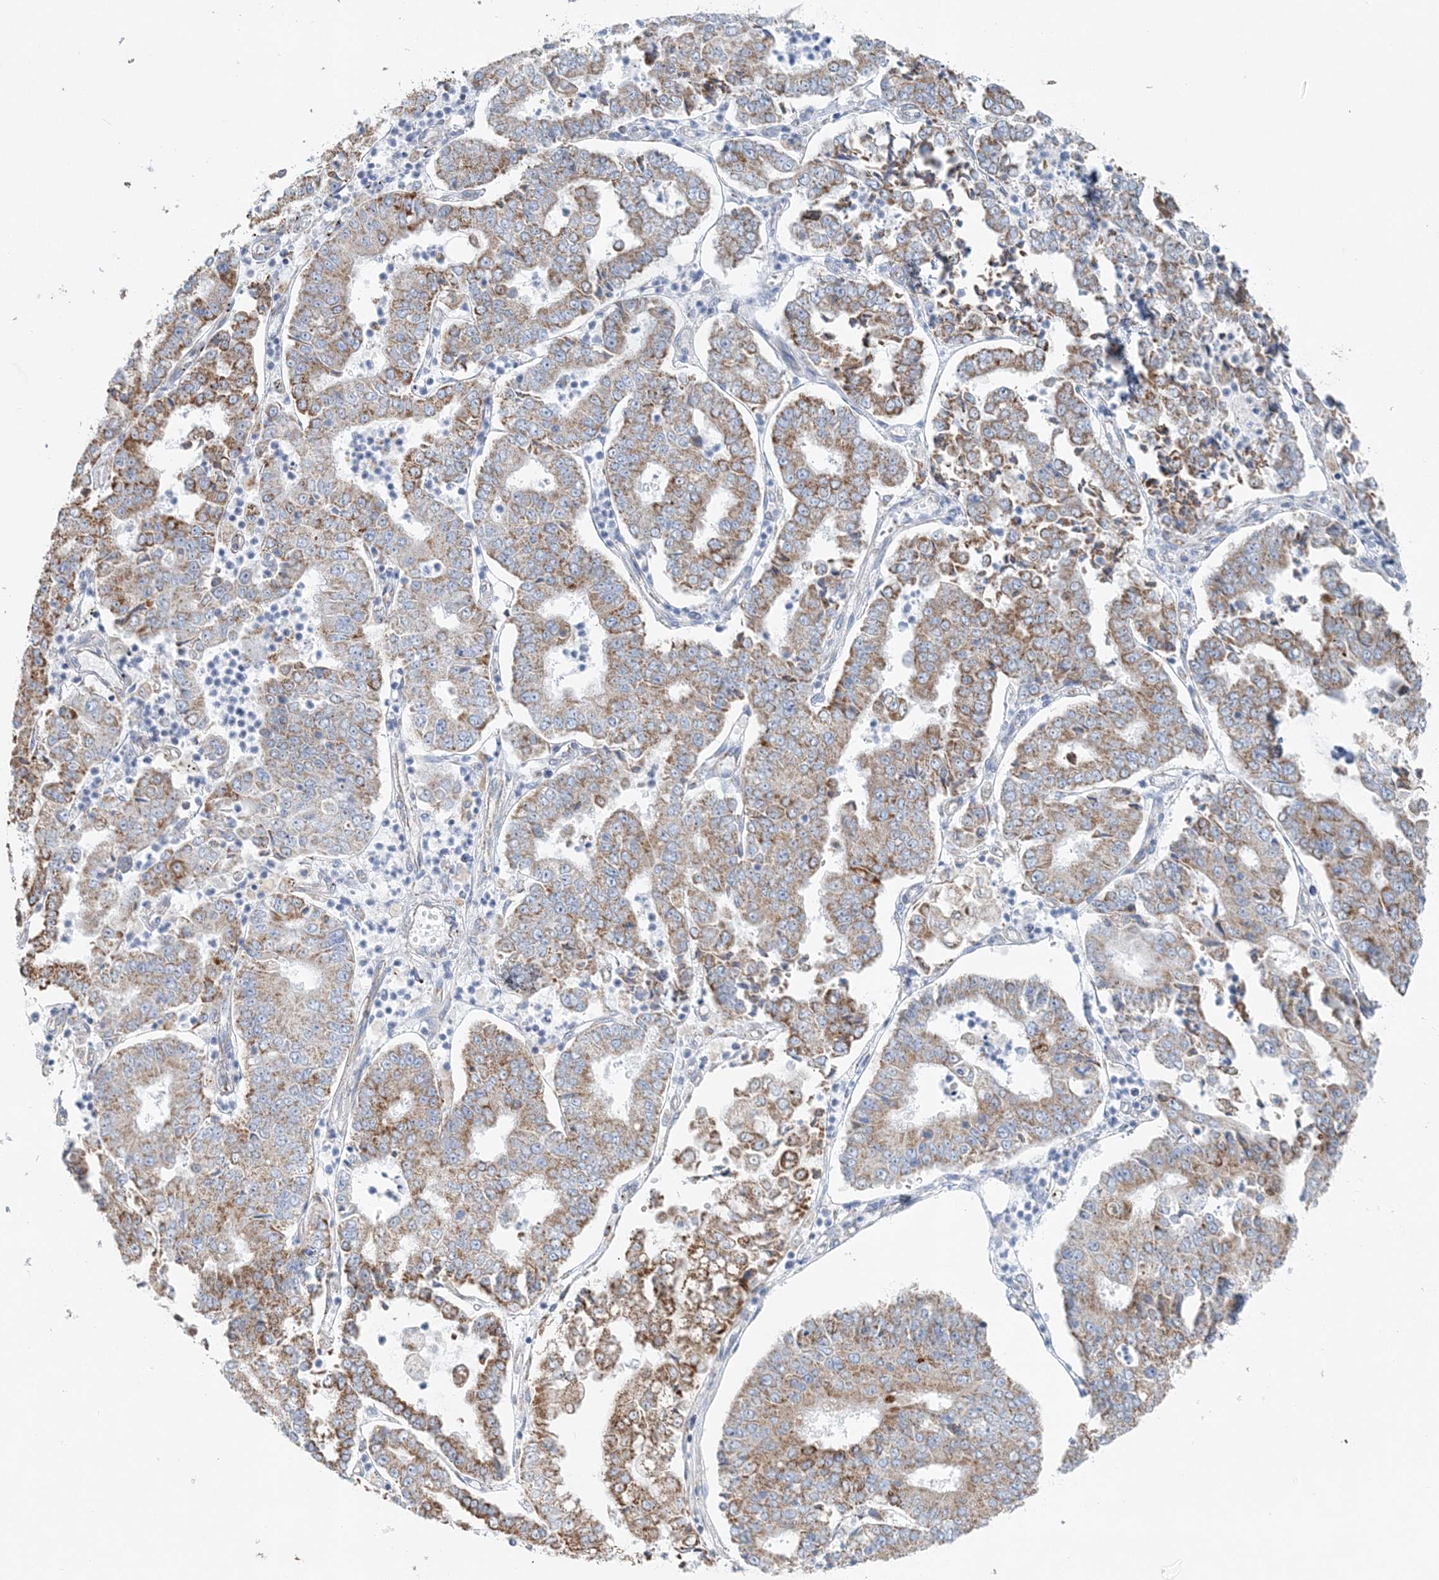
{"staining": {"intensity": "moderate", "quantity": ">75%", "location": "cytoplasmic/membranous"}, "tissue": "stomach cancer", "cell_type": "Tumor cells", "image_type": "cancer", "snomed": [{"axis": "morphology", "description": "Adenocarcinoma, NOS"}, {"axis": "topography", "description": "Stomach"}], "caption": "Immunohistochemical staining of stomach adenocarcinoma exhibits medium levels of moderate cytoplasmic/membranous staining in about >75% of tumor cells.", "gene": "PCCB", "patient": {"sex": "male", "age": 76}}